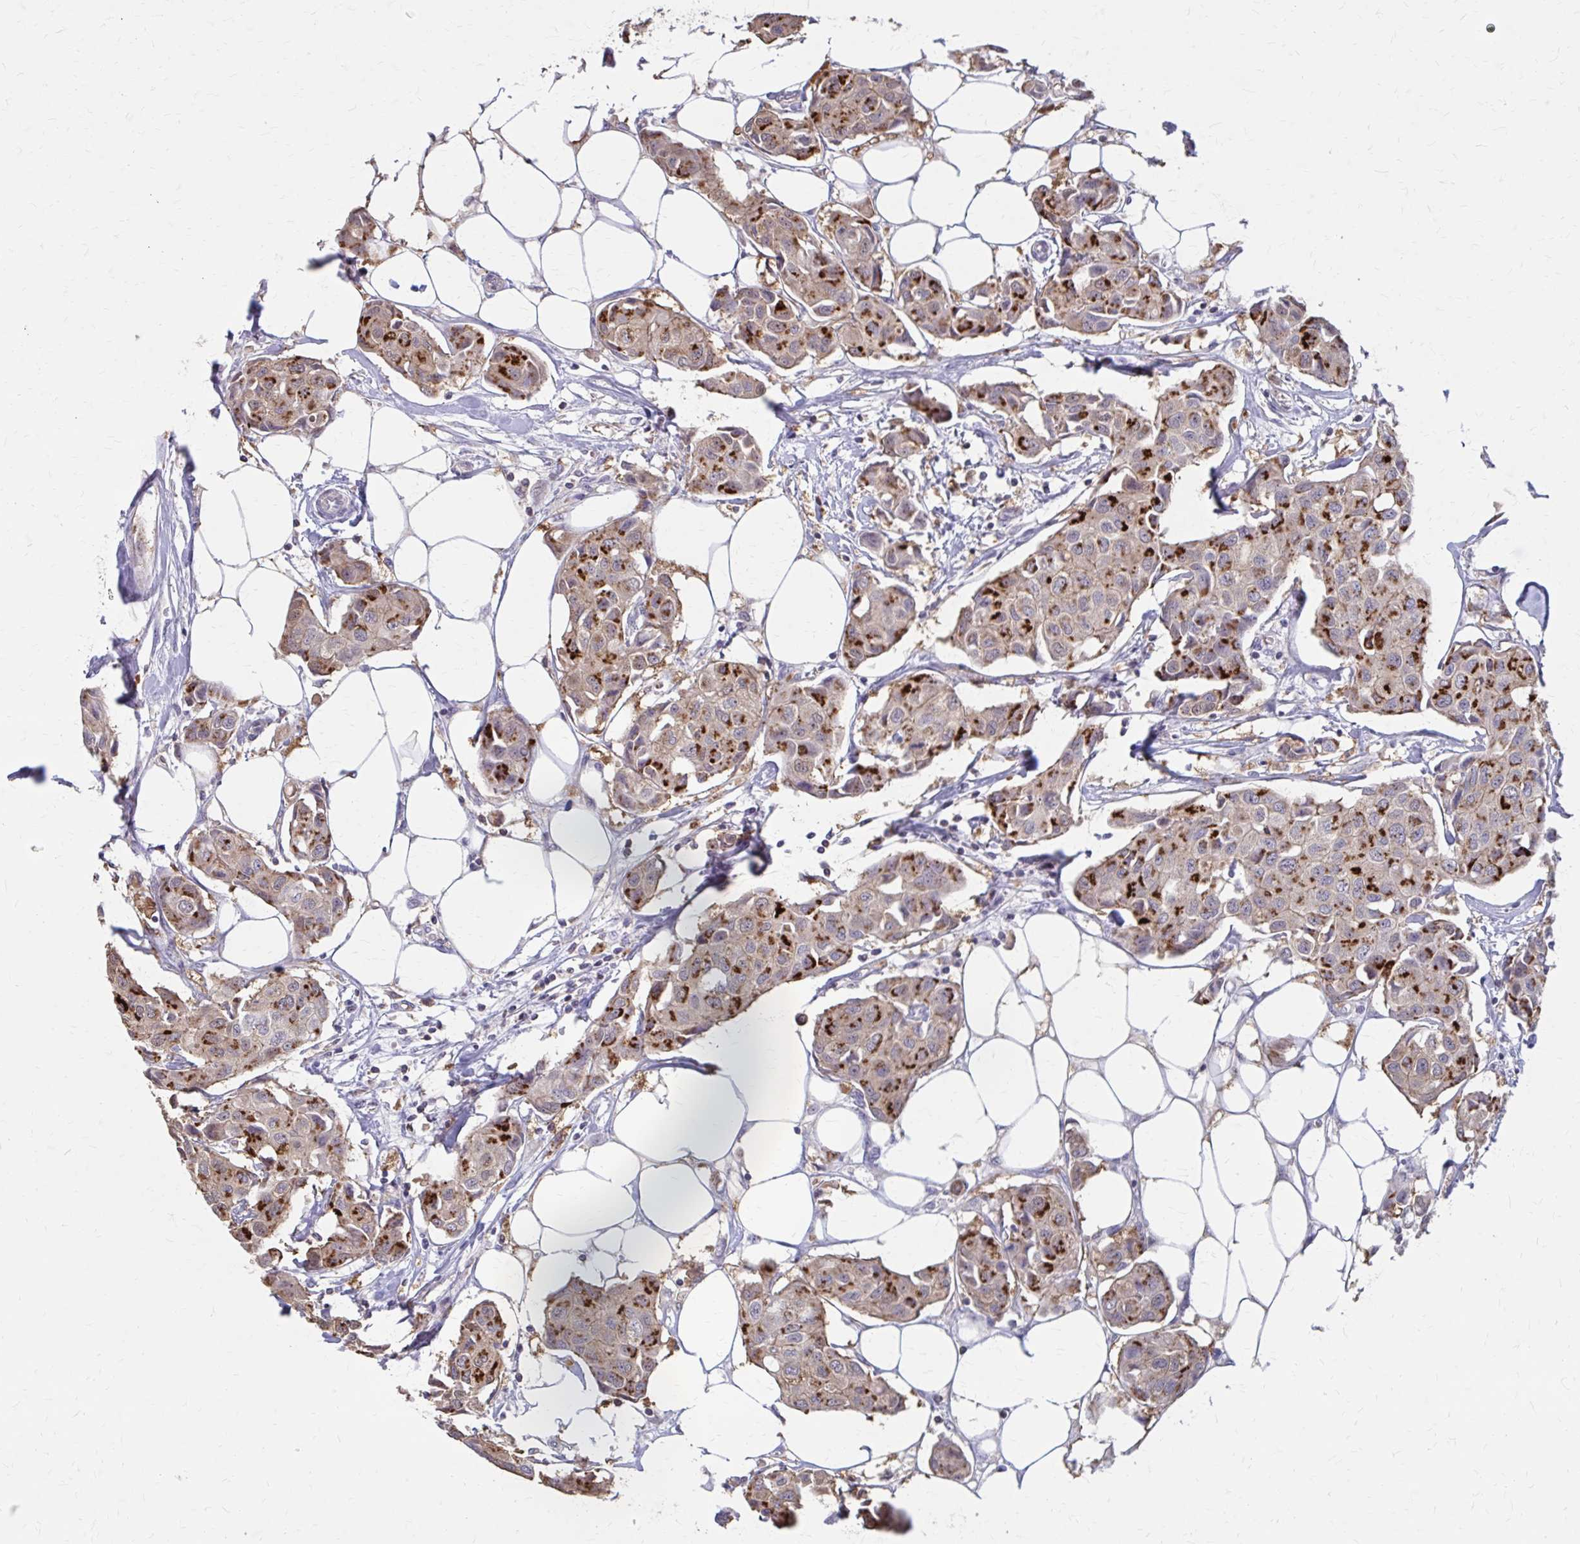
{"staining": {"intensity": "strong", "quantity": "25%-75%", "location": "cytoplasmic/membranous"}, "tissue": "breast cancer", "cell_type": "Tumor cells", "image_type": "cancer", "snomed": [{"axis": "morphology", "description": "Duct carcinoma"}, {"axis": "topography", "description": "Breast"}, {"axis": "topography", "description": "Lymph node"}], "caption": "Invasive ductal carcinoma (breast) stained for a protein exhibits strong cytoplasmic/membranous positivity in tumor cells.", "gene": "IFI44L", "patient": {"sex": "female", "age": 80}}